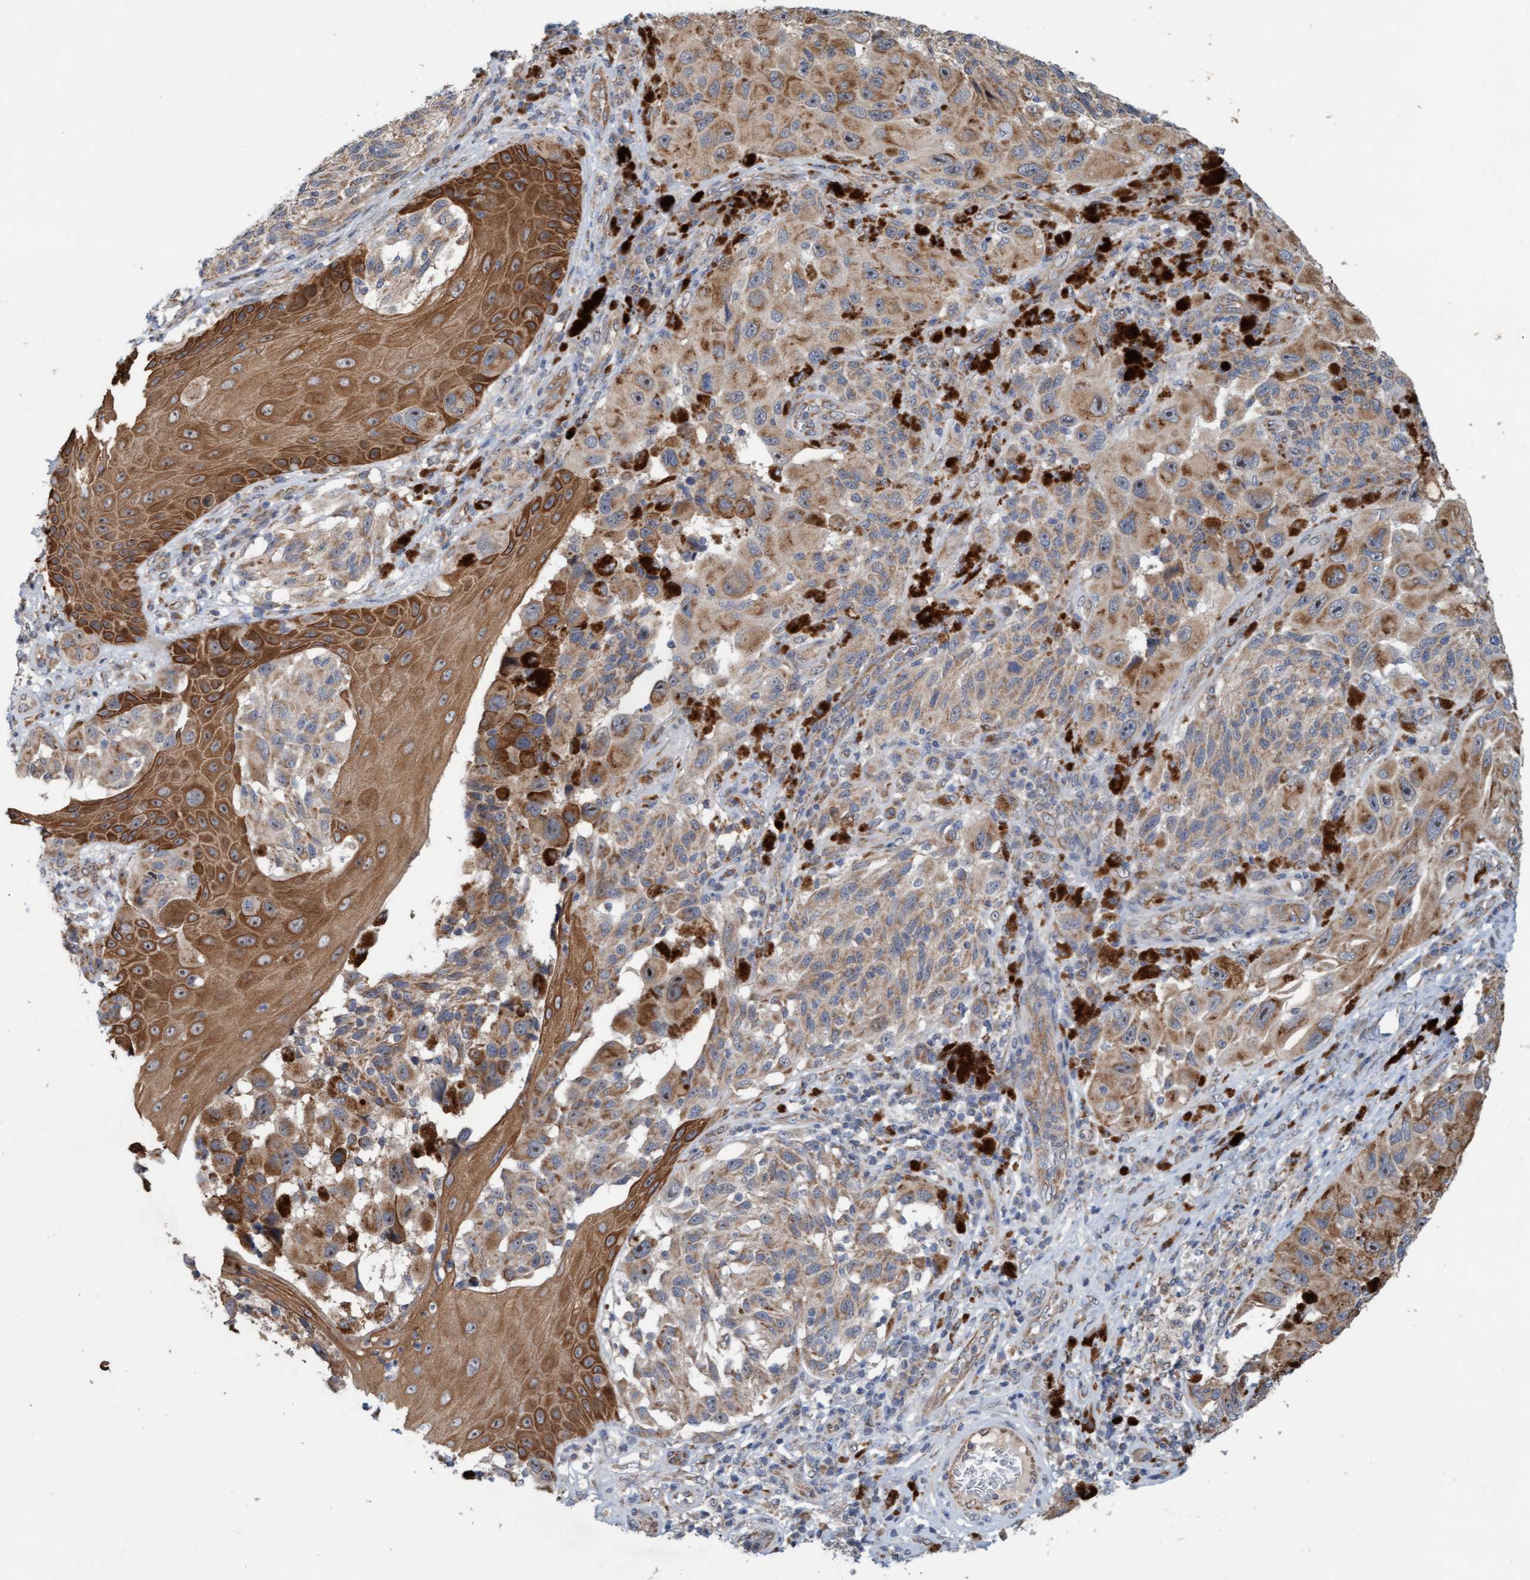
{"staining": {"intensity": "weak", "quantity": ">75%", "location": "cytoplasmic/membranous"}, "tissue": "melanoma", "cell_type": "Tumor cells", "image_type": "cancer", "snomed": [{"axis": "morphology", "description": "Malignant melanoma, NOS"}, {"axis": "topography", "description": "Skin"}], "caption": "Human malignant melanoma stained with a protein marker exhibits weak staining in tumor cells.", "gene": "ZNF566", "patient": {"sex": "female", "age": 73}}